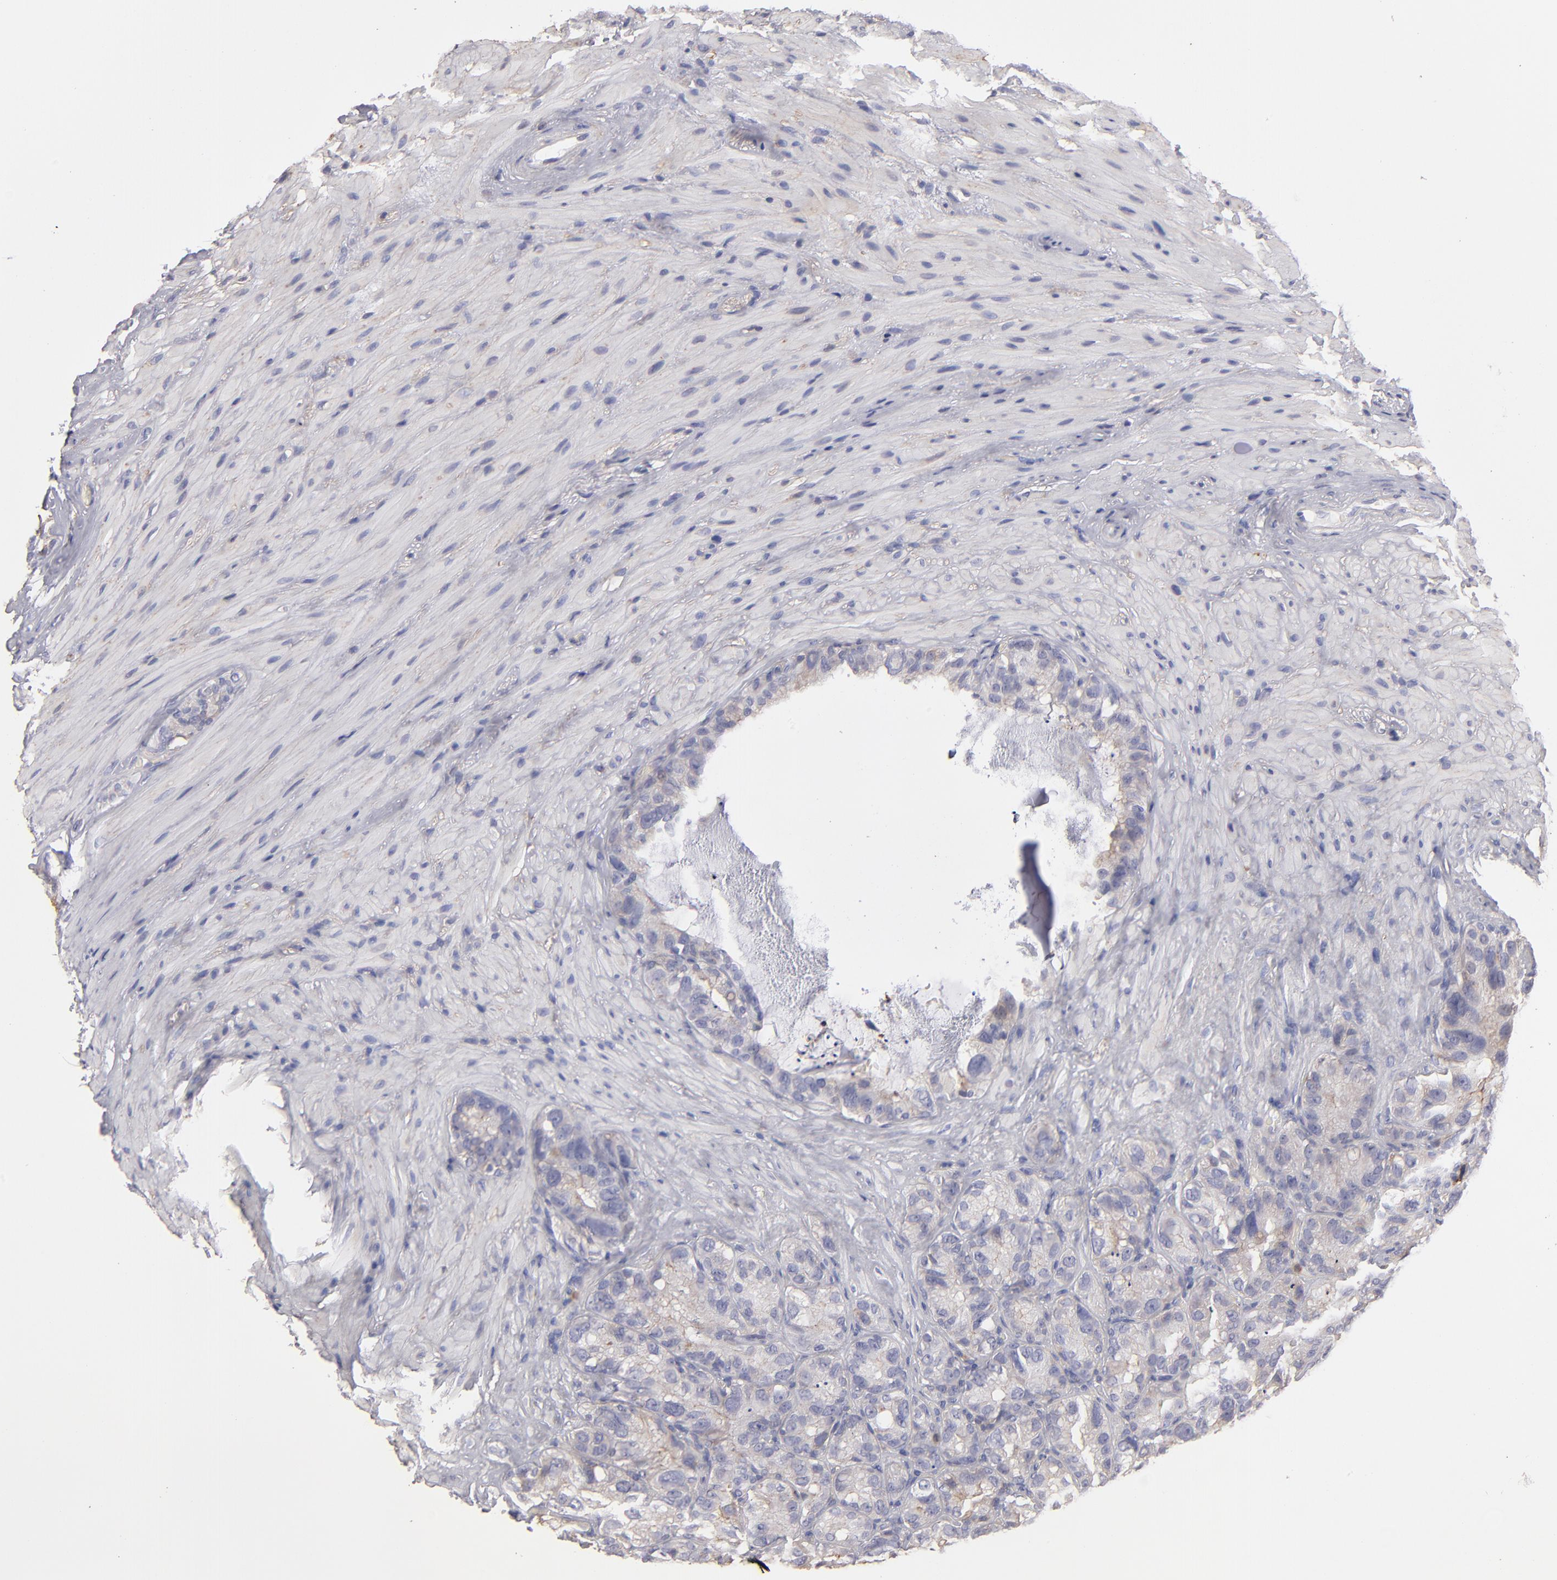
{"staining": {"intensity": "weak", "quantity": "25%-75%", "location": "cytoplasmic/membranous"}, "tissue": "seminal vesicle", "cell_type": "Glandular cells", "image_type": "normal", "snomed": [{"axis": "morphology", "description": "Normal tissue, NOS"}, {"axis": "topography", "description": "Seminal veicle"}], "caption": "Weak cytoplasmic/membranous expression is seen in approximately 25%-75% of glandular cells in normal seminal vesicle. (IHC, brightfield microscopy, high magnification).", "gene": "ABCB1", "patient": {"sex": "male", "age": 63}}